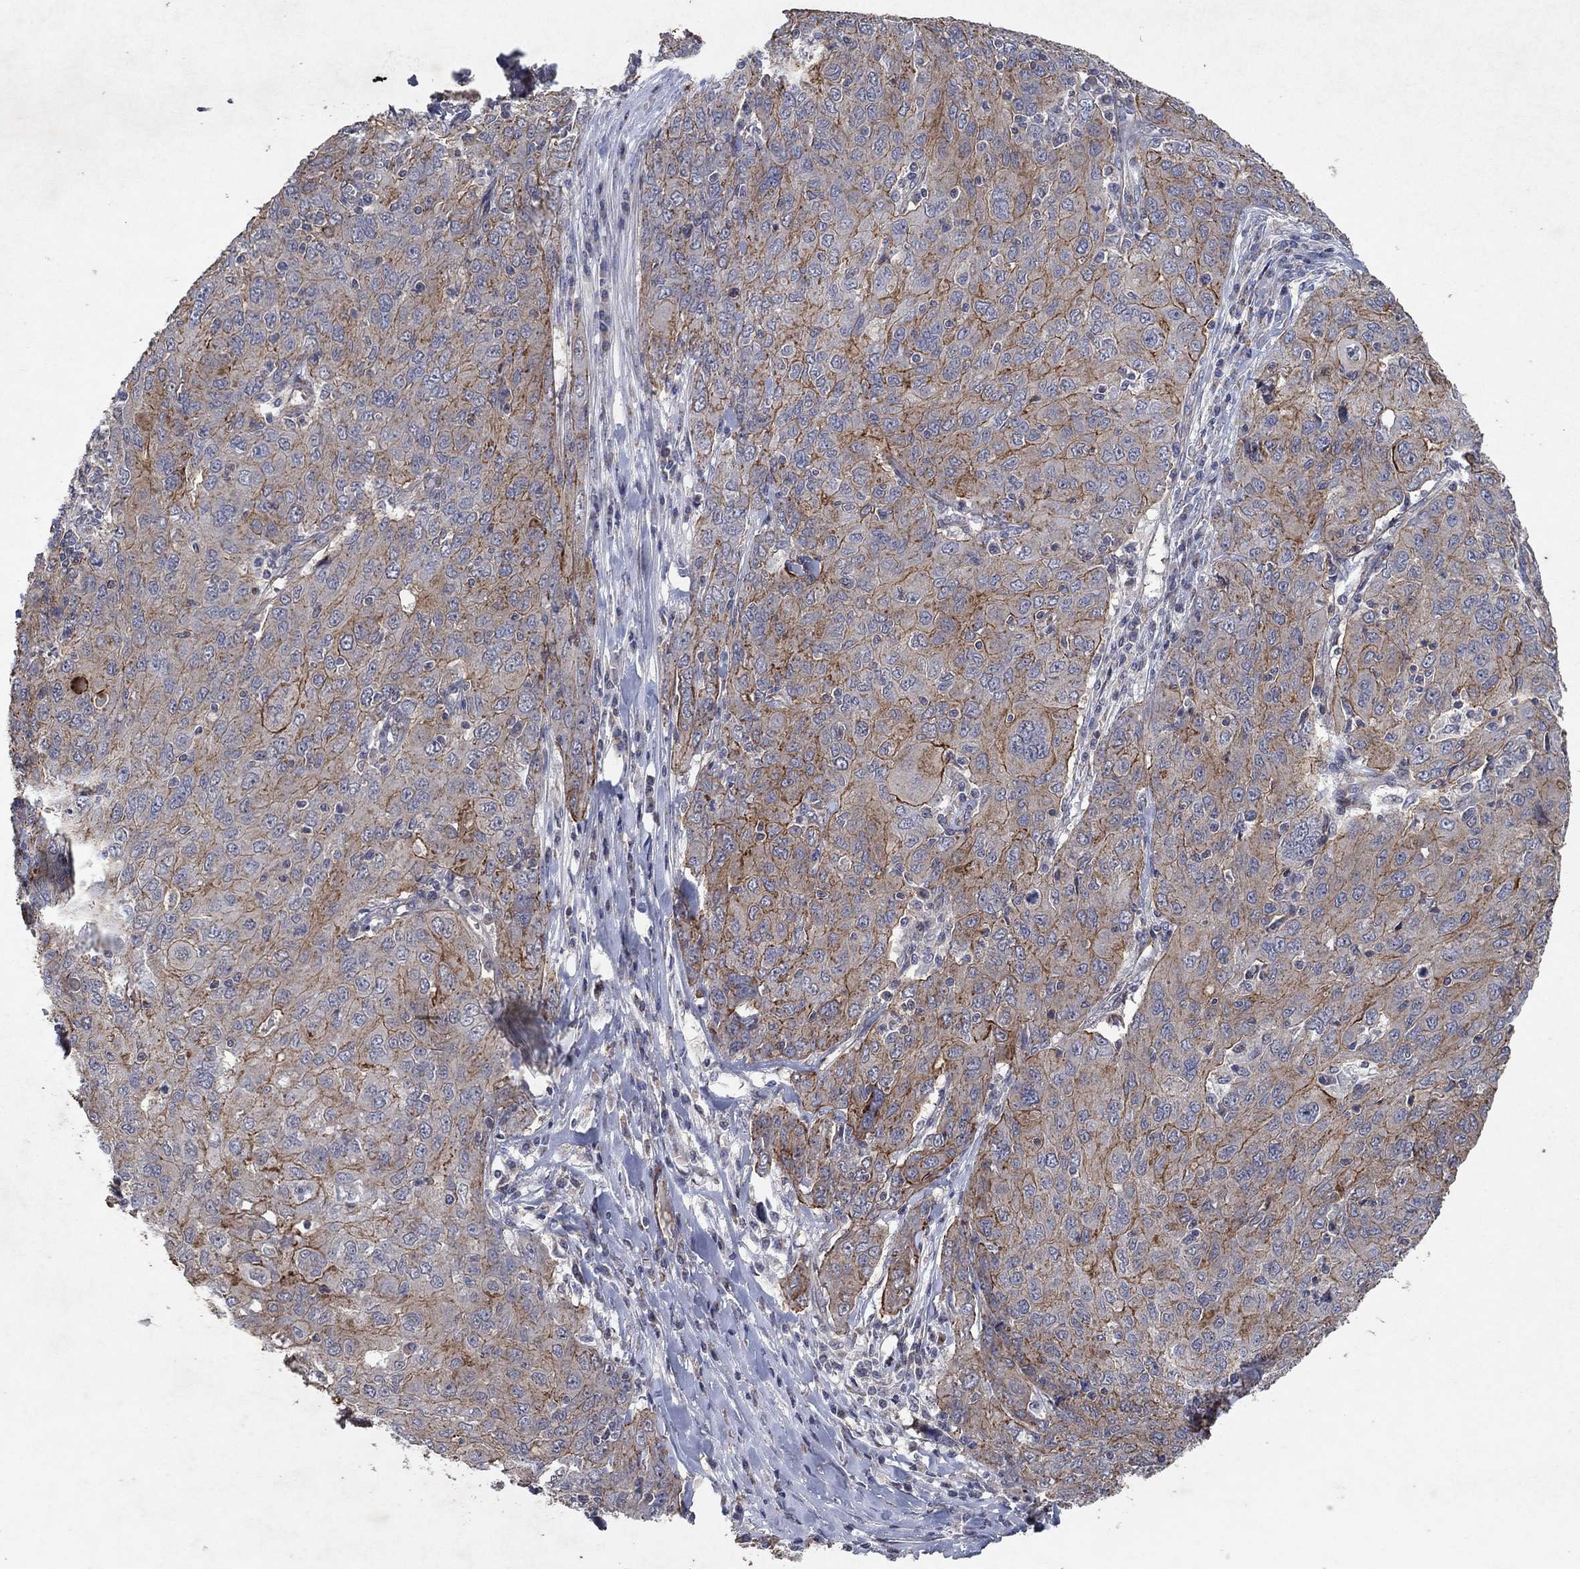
{"staining": {"intensity": "moderate", "quantity": "25%-75%", "location": "cytoplasmic/membranous"}, "tissue": "ovarian cancer", "cell_type": "Tumor cells", "image_type": "cancer", "snomed": [{"axis": "morphology", "description": "Carcinoma, endometroid"}, {"axis": "topography", "description": "Ovary"}], "caption": "Immunohistochemistry (IHC) micrograph of human endometroid carcinoma (ovarian) stained for a protein (brown), which demonstrates medium levels of moderate cytoplasmic/membranous expression in approximately 25%-75% of tumor cells.", "gene": "FRG1", "patient": {"sex": "female", "age": 50}}